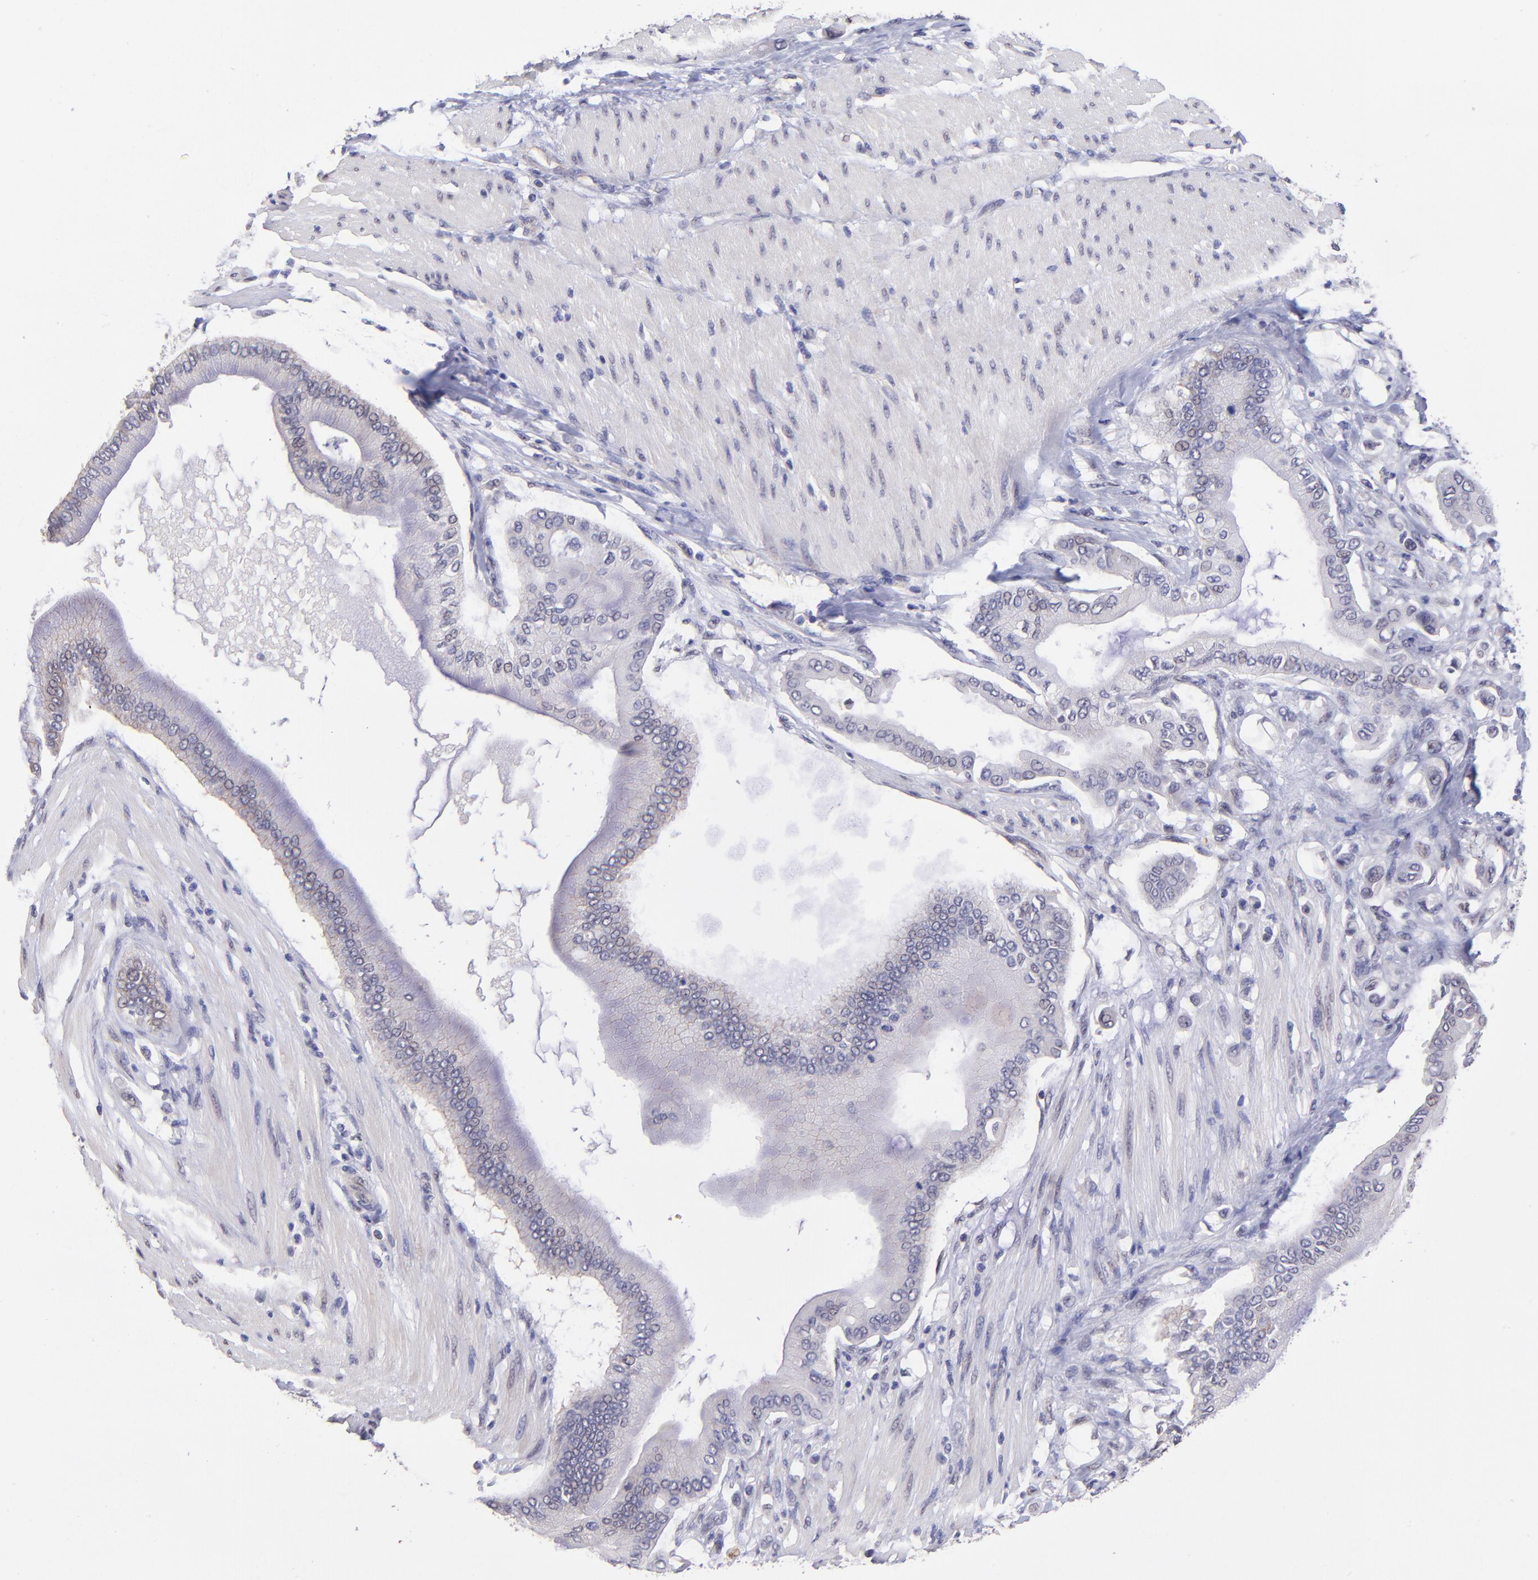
{"staining": {"intensity": "negative", "quantity": "none", "location": "none"}, "tissue": "pancreatic cancer", "cell_type": "Tumor cells", "image_type": "cancer", "snomed": [{"axis": "morphology", "description": "Adenocarcinoma, NOS"}, {"axis": "morphology", "description": "Adenocarcinoma, metastatic, NOS"}, {"axis": "topography", "description": "Lymph node"}, {"axis": "topography", "description": "Pancreas"}, {"axis": "topography", "description": "Duodenum"}], "caption": "This image is of adenocarcinoma (pancreatic) stained with immunohistochemistry (IHC) to label a protein in brown with the nuclei are counter-stained blue. There is no expression in tumor cells. (DAB immunohistochemistry visualized using brightfield microscopy, high magnification).", "gene": "NSF", "patient": {"sex": "female", "age": 64}}